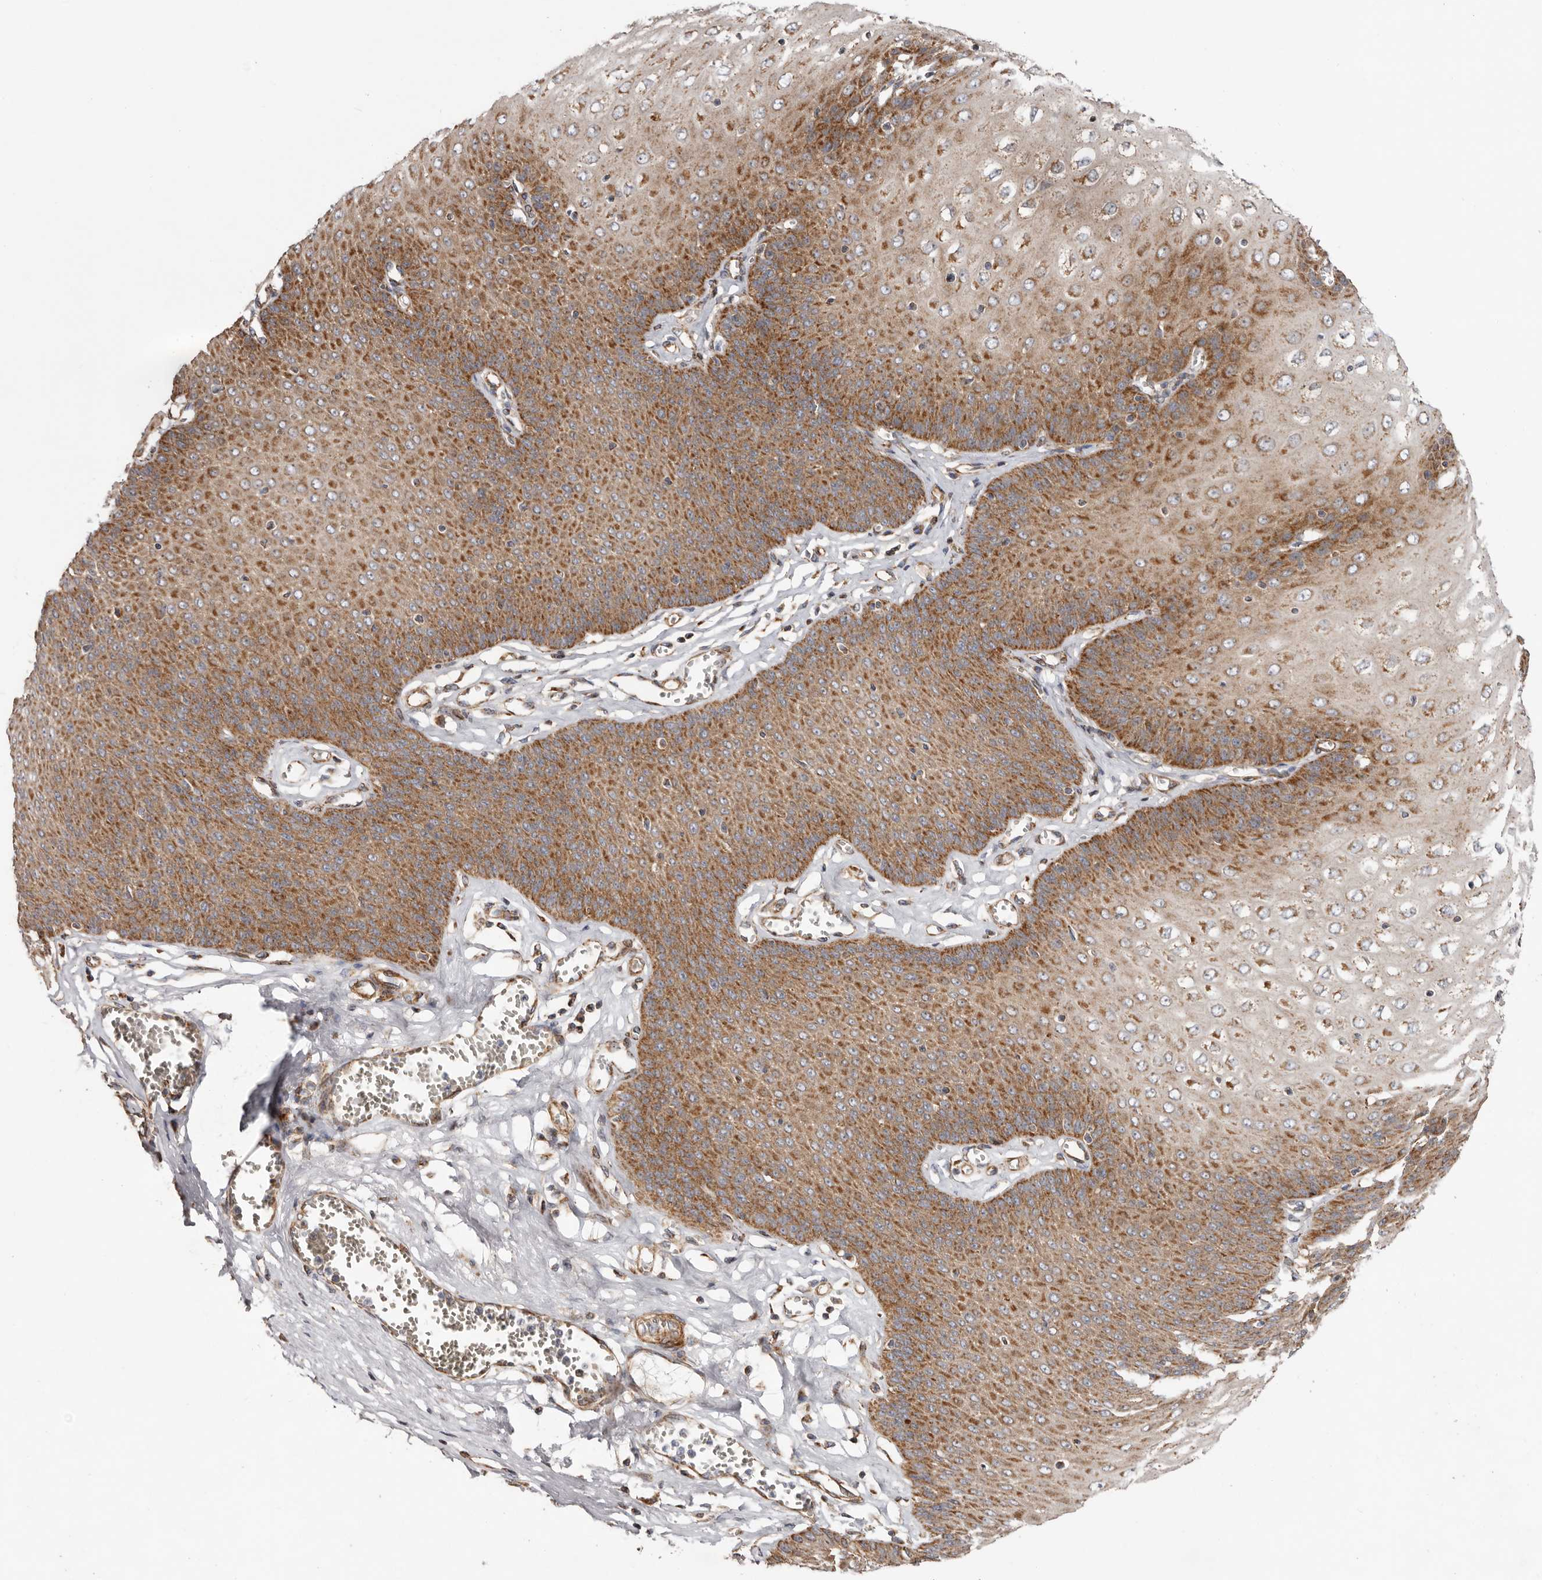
{"staining": {"intensity": "moderate", "quantity": ">75%", "location": "cytoplasmic/membranous"}, "tissue": "esophagus", "cell_type": "Squamous epithelial cells", "image_type": "normal", "snomed": [{"axis": "morphology", "description": "Normal tissue, NOS"}, {"axis": "topography", "description": "Esophagus"}], "caption": "Immunohistochemistry staining of unremarkable esophagus, which reveals medium levels of moderate cytoplasmic/membranous staining in about >75% of squamous epithelial cells indicating moderate cytoplasmic/membranous protein positivity. The staining was performed using DAB (3,3'-diaminobenzidine) (brown) for protein detection and nuclei were counterstained in hematoxylin (blue).", "gene": "PROKR1", "patient": {"sex": "male", "age": 60}}